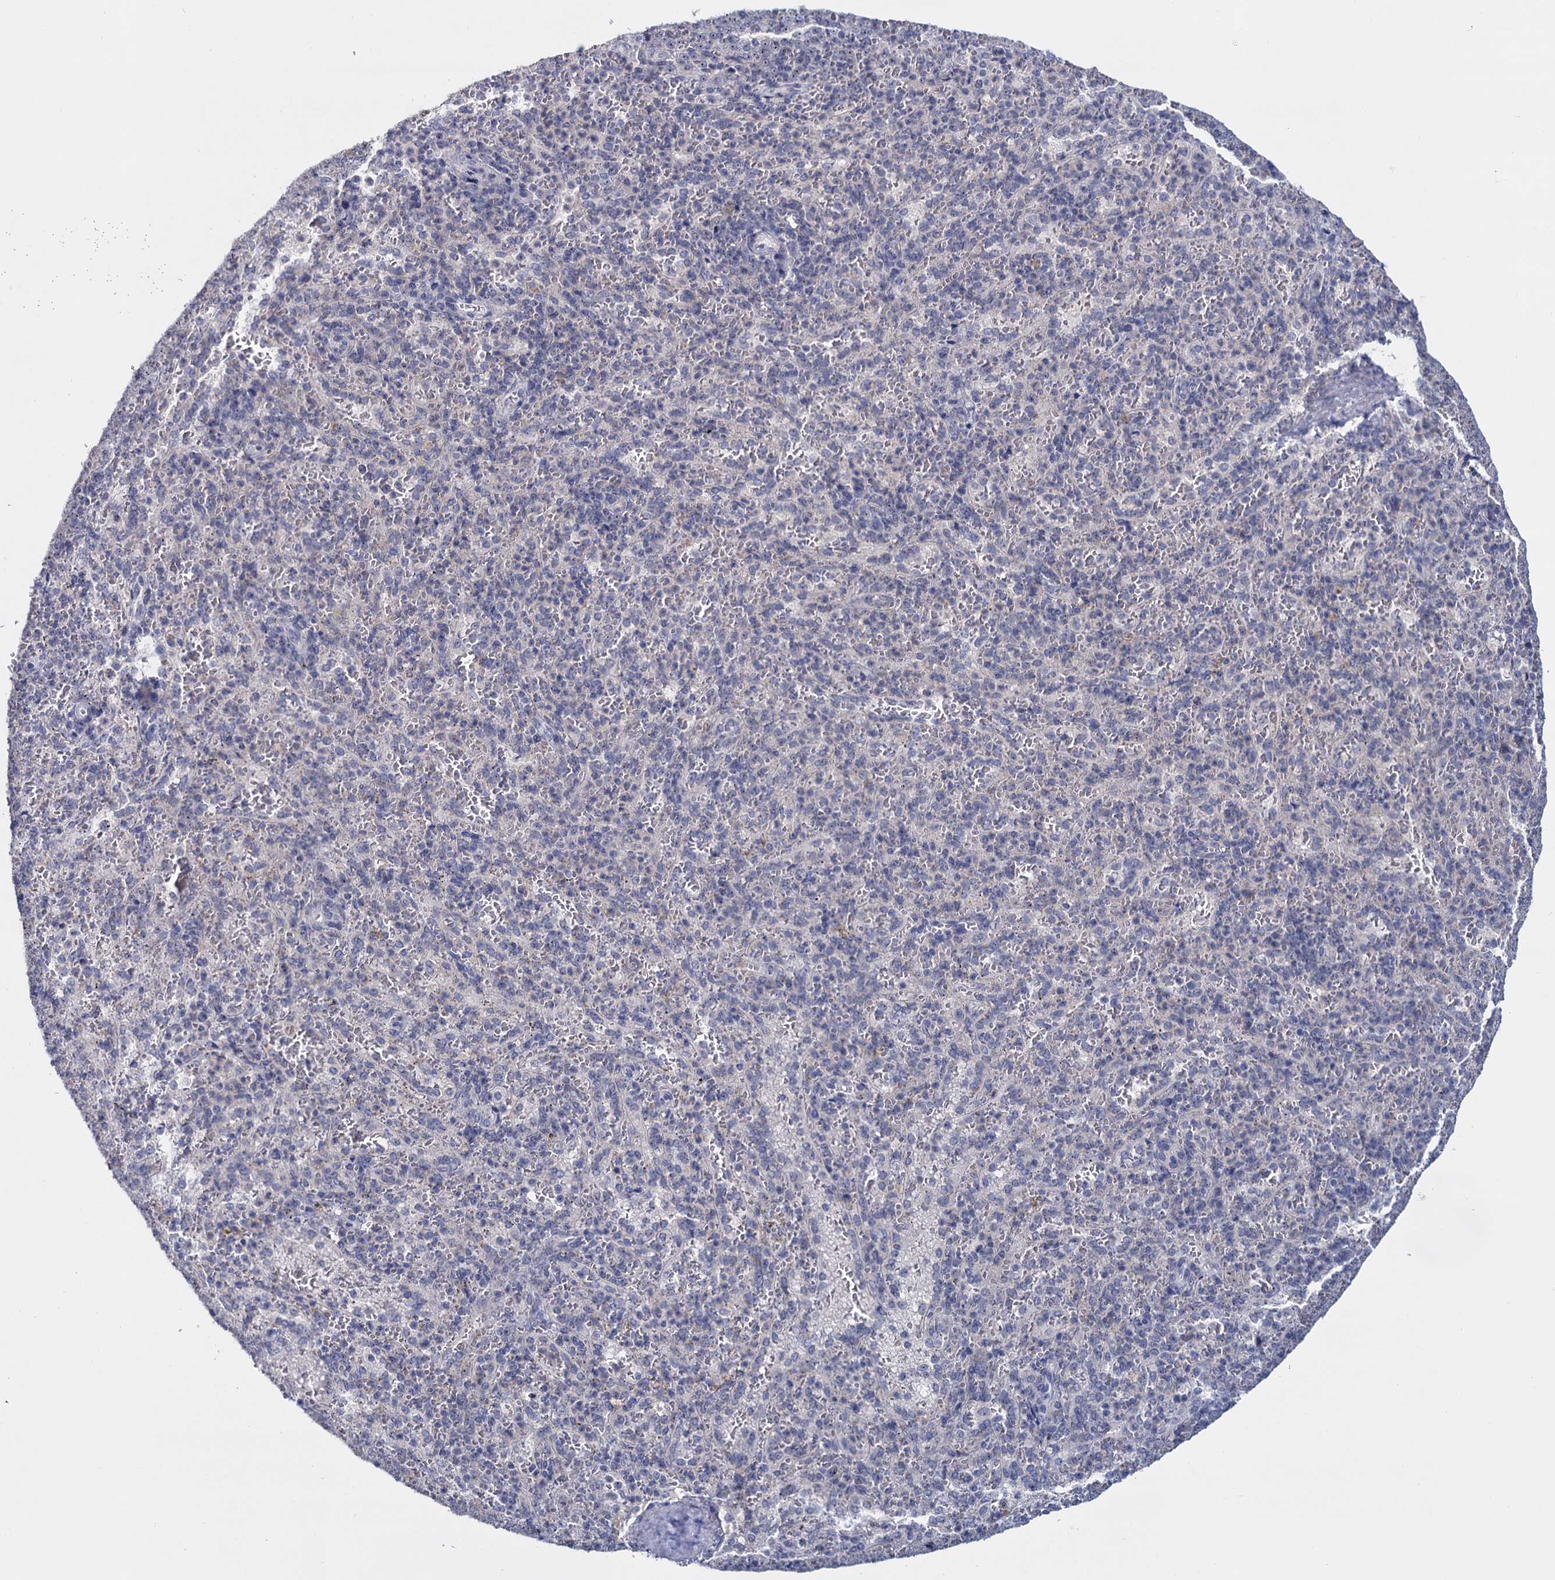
{"staining": {"intensity": "negative", "quantity": "none", "location": "none"}, "tissue": "spleen", "cell_type": "Cells in red pulp", "image_type": "normal", "snomed": [{"axis": "morphology", "description": "Normal tissue, NOS"}, {"axis": "topography", "description": "Spleen"}], "caption": "Cells in red pulp show no significant protein expression in unremarkable spleen. (Brightfield microscopy of DAB immunohistochemistry at high magnification).", "gene": "SFN", "patient": {"sex": "female", "age": 21}}